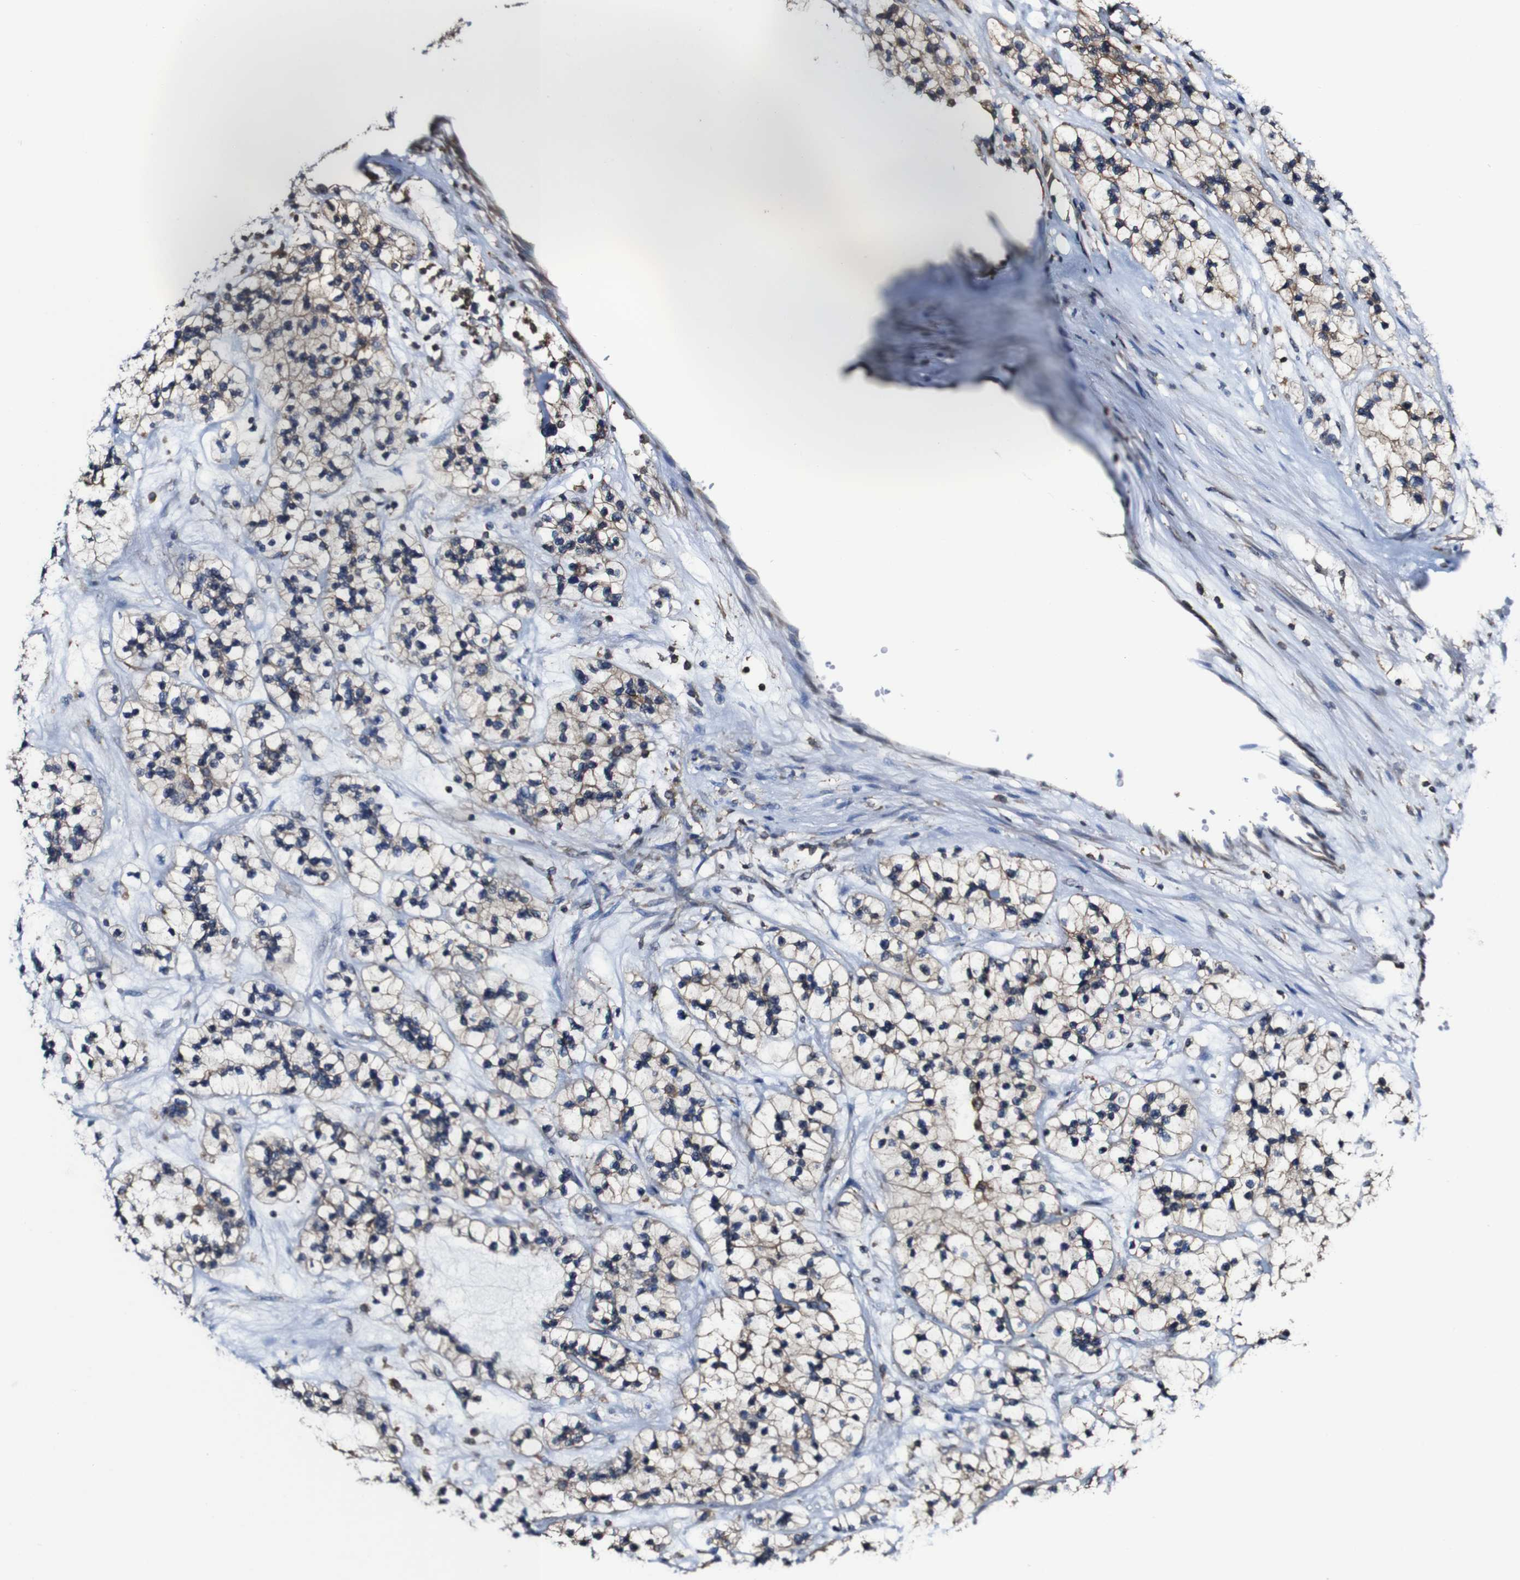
{"staining": {"intensity": "weak", "quantity": ">75%", "location": "cytoplasmic/membranous"}, "tissue": "renal cancer", "cell_type": "Tumor cells", "image_type": "cancer", "snomed": [{"axis": "morphology", "description": "Adenocarcinoma, NOS"}, {"axis": "topography", "description": "Kidney"}], "caption": "Protein expression analysis of human renal cancer (adenocarcinoma) reveals weak cytoplasmic/membranous staining in approximately >75% of tumor cells.", "gene": "PTPRR", "patient": {"sex": "female", "age": 57}}